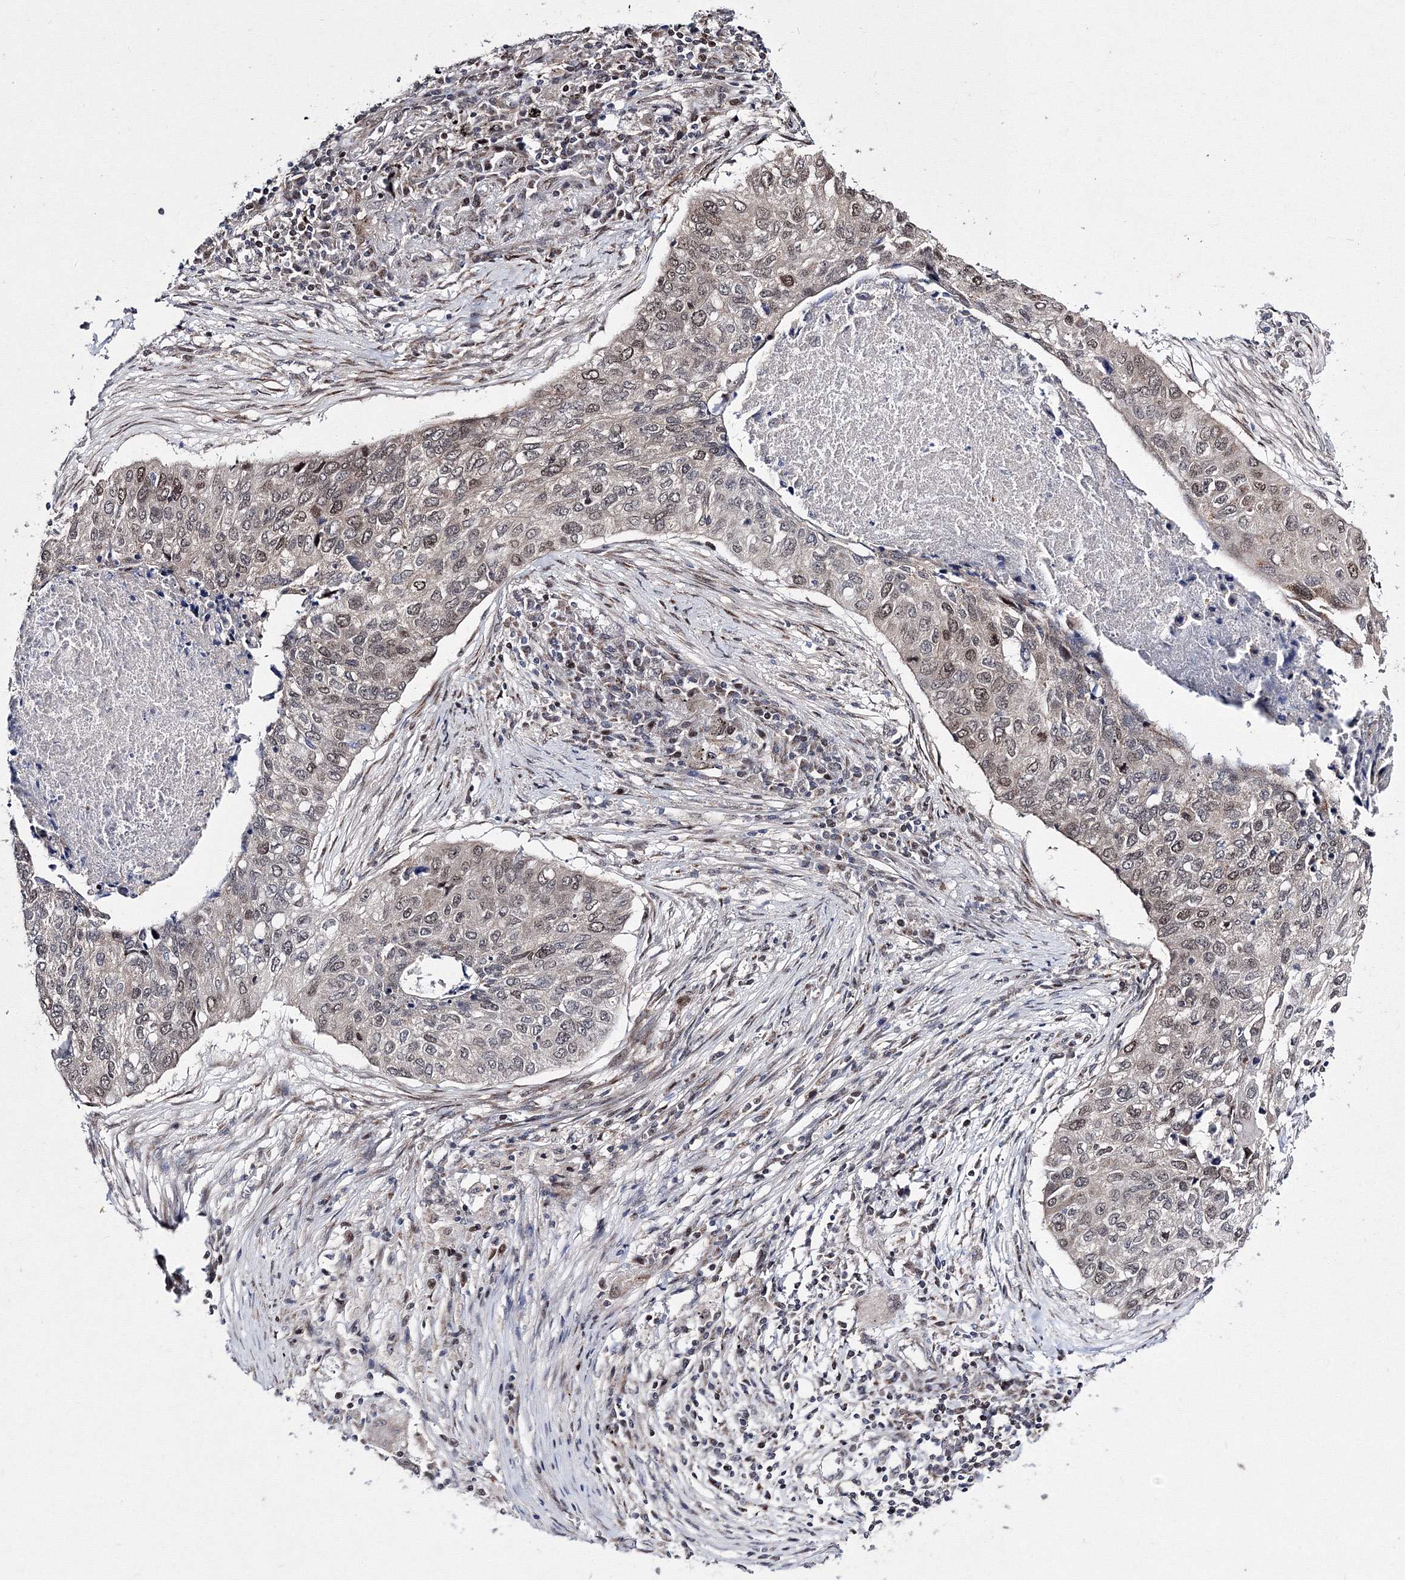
{"staining": {"intensity": "weak", "quantity": ">75%", "location": "nuclear"}, "tissue": "lung cancer", "cell_type": "Tumor cells", "image_type": "cancer", "snomed": [{"axis": "morphology", "description": "Squamous cell carcinoma, NOS"}, {"axis": "topography", "description": "Lung"}], "caption": "A high-resolution histopathology image shows IHC staining of lung cancer, which displays weak nuclear expression in approximately >75% of tumor cells. (Brightfield microscopy of DAB IHC at high magnification).", "gene": "GPN1", "patient": {"sex": "female", "age": 63}}